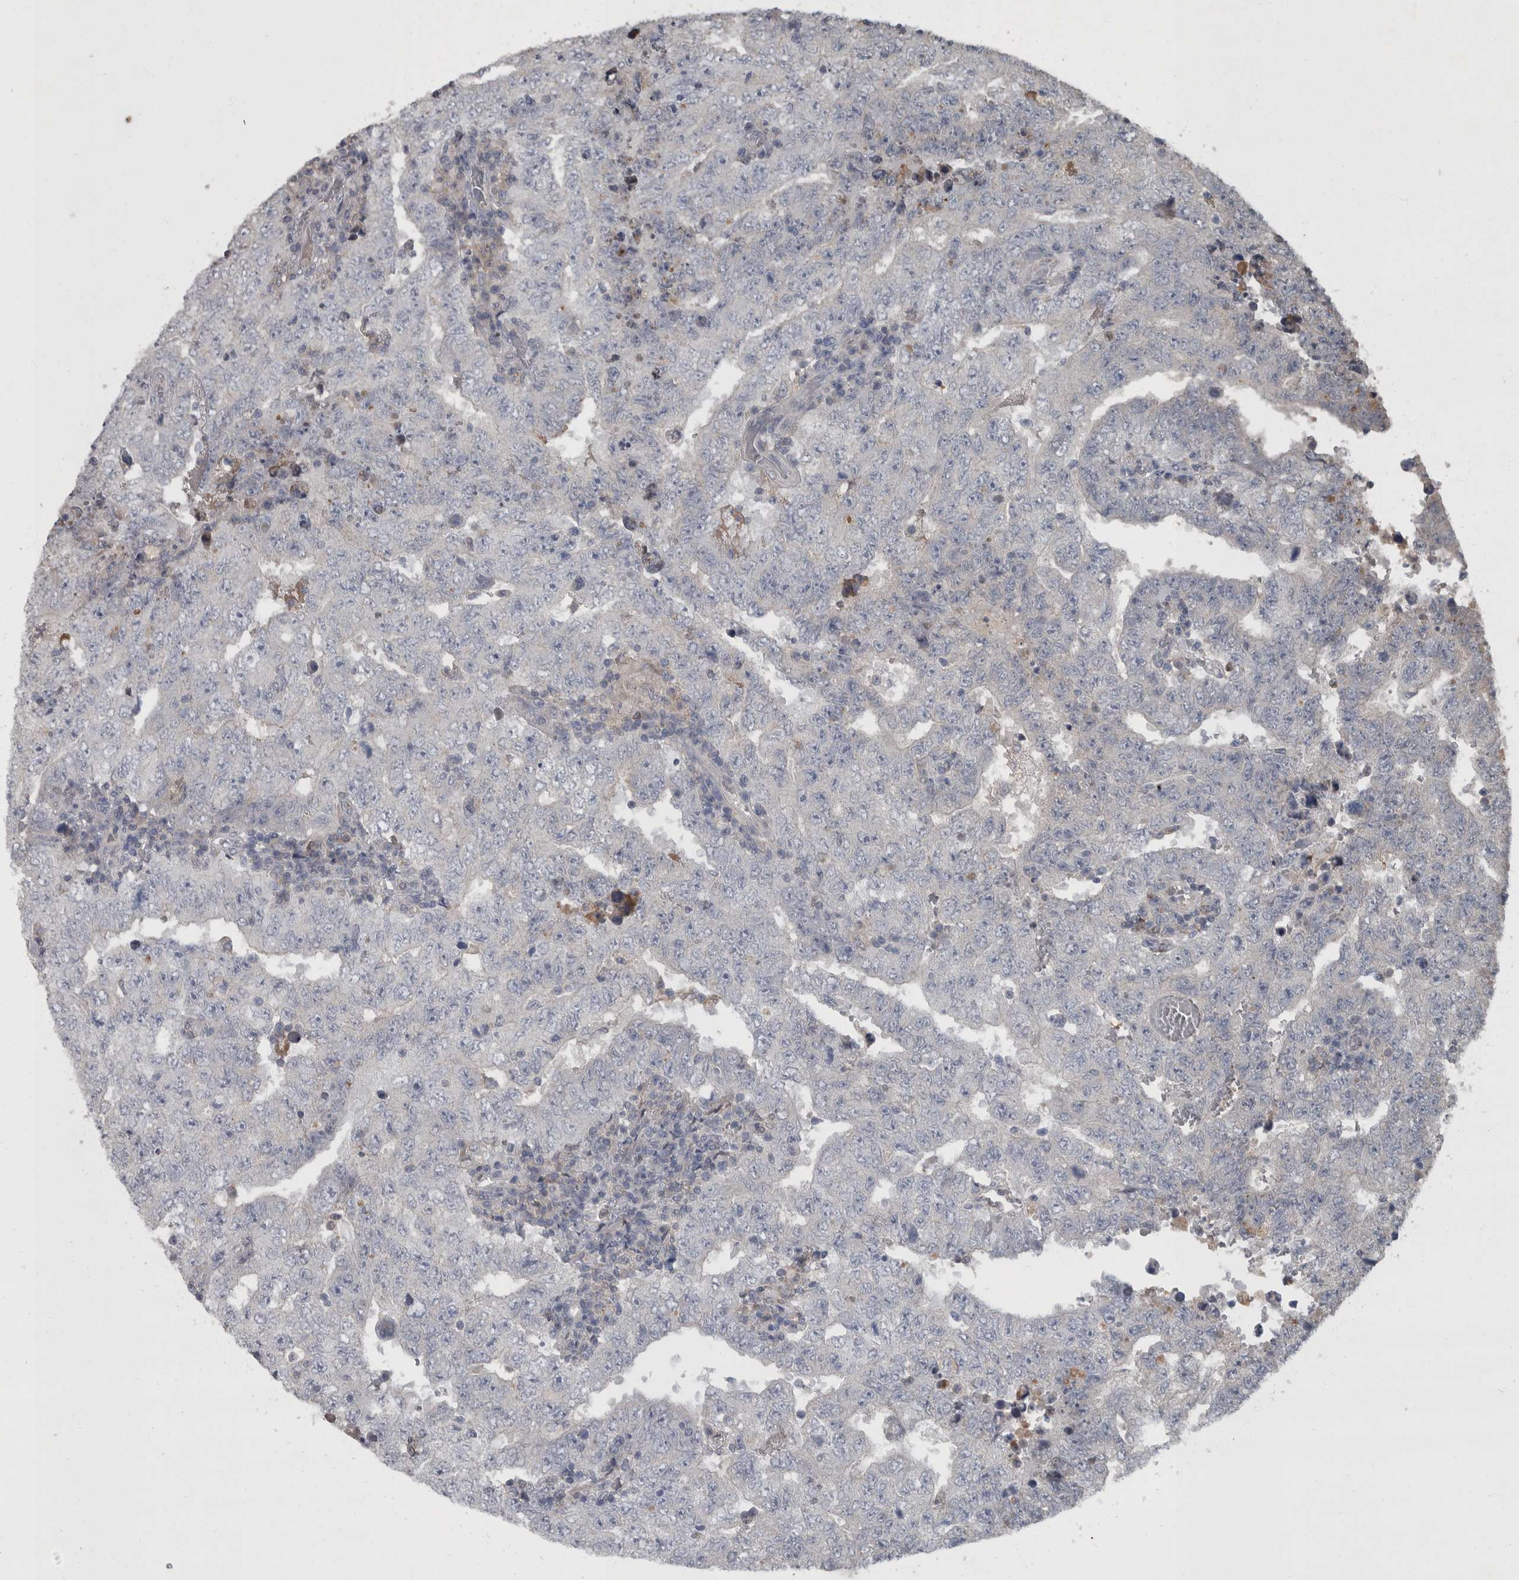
{"staining": {"intensity": "negative", "quantity": "none", "location": "none"}, "tissue": "testis cancer", "cell_type": "Tumor cells", "image_type": "cancer", "snomed": [{"axis": "morphology", "description": "Carcinoma, Embryonal, NOS"}, {"axis": "topography", "description": "Testis"}], "caption": "Immunohistochemistry image of human embryonal carcinoma (testis) stained for a protein (brown), which displays no staining in tumor cells.", "gene": "PPP1R3C", "patient": {"sex": "male", "age": 26}}